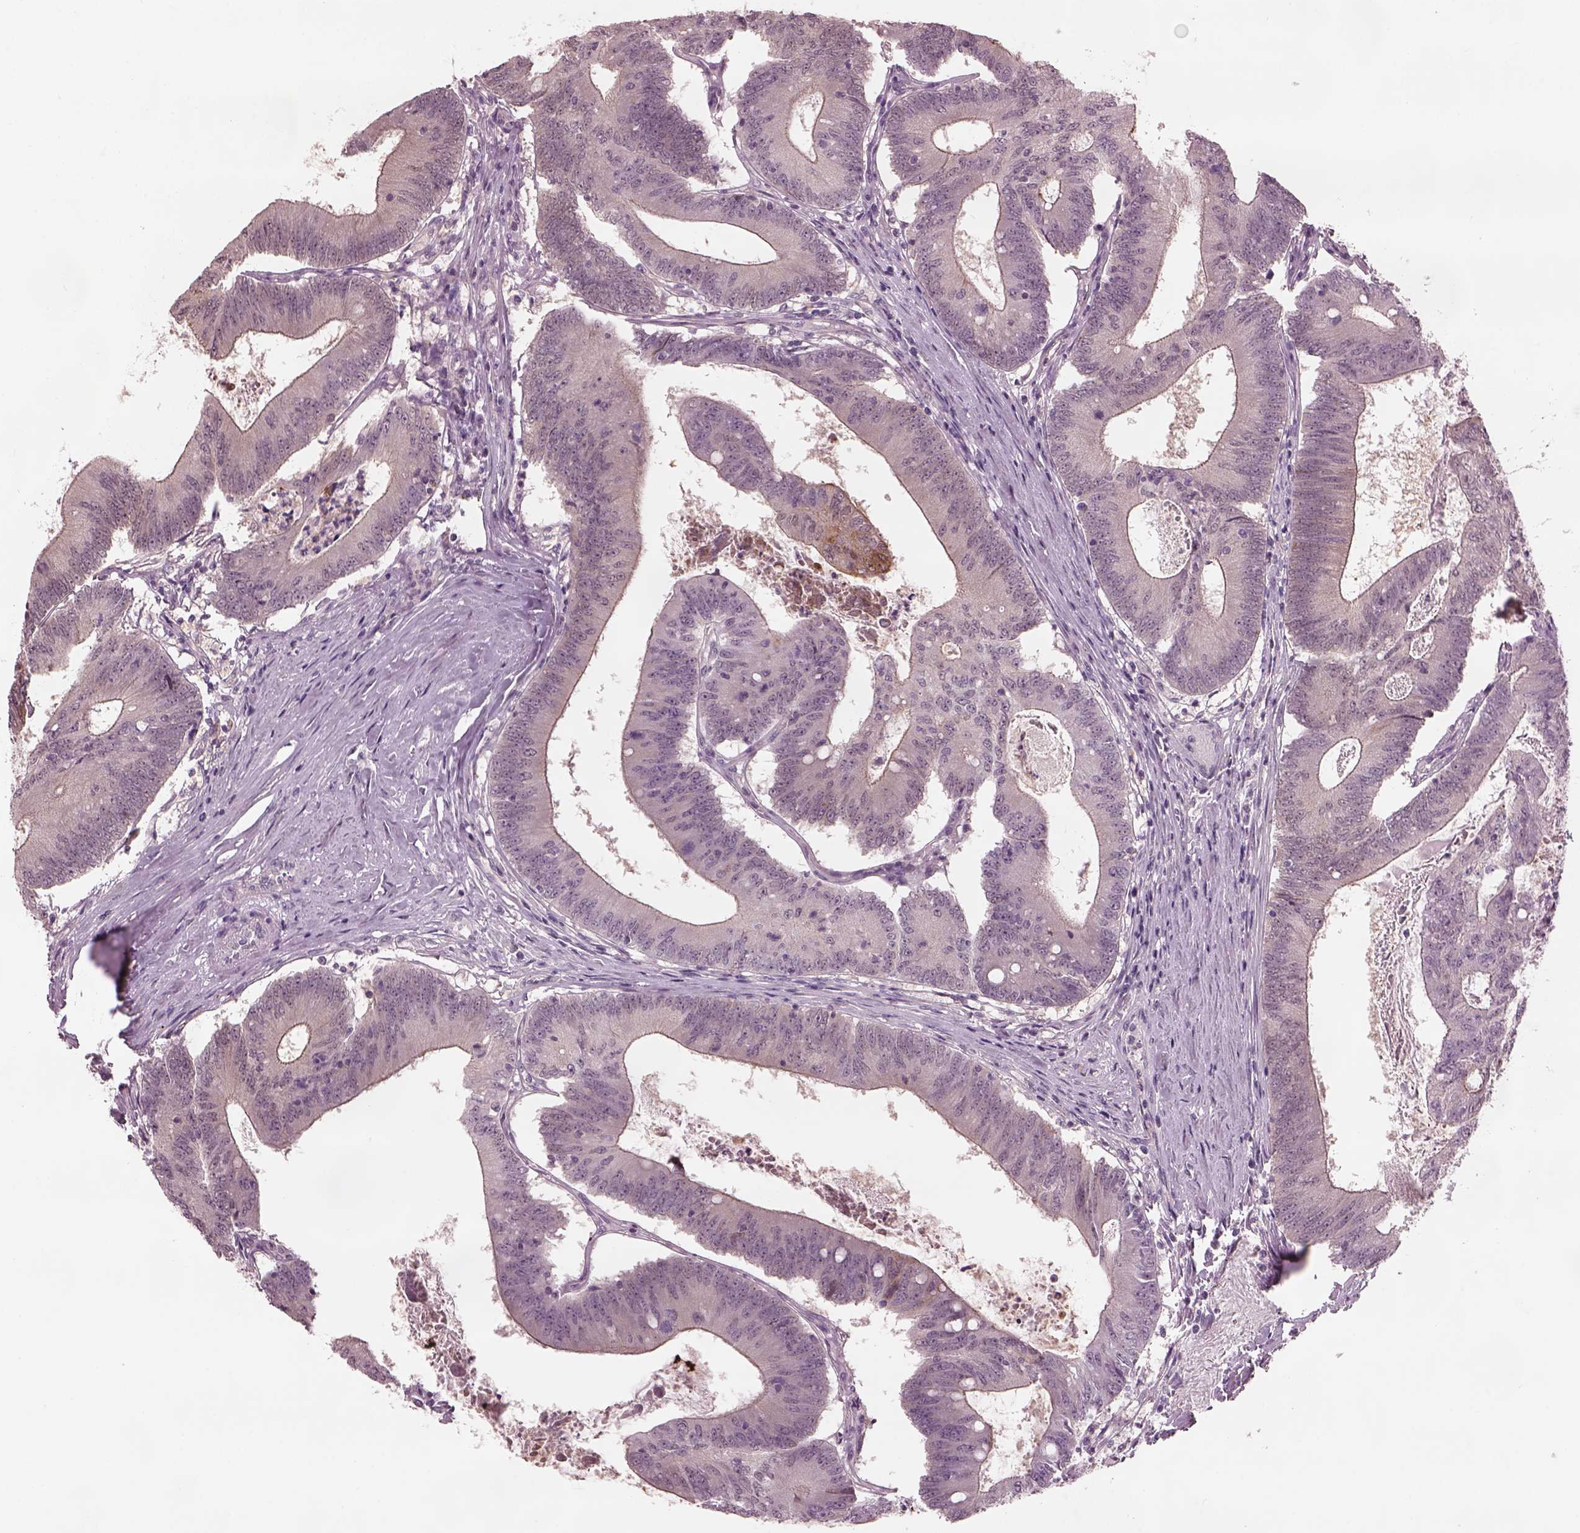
{"staining": {"intensity": "negative", "quantity": "none", "location": "none"}, "tissue": "colorectal cancer", "cell_type": "Tumor cells", "image_type": "cancer", "snomed": [{"axis": "morphology", "description": "Adenocarcinoma, NOS"}, {"axis": "topography", "description": "Colon"}], "caption": "A photomicrograph of human colorectal adenocarcinoma is negative for staining in tumor cells.", "gene": "SRI", "patient": {"sex": "female", "age": 70}}